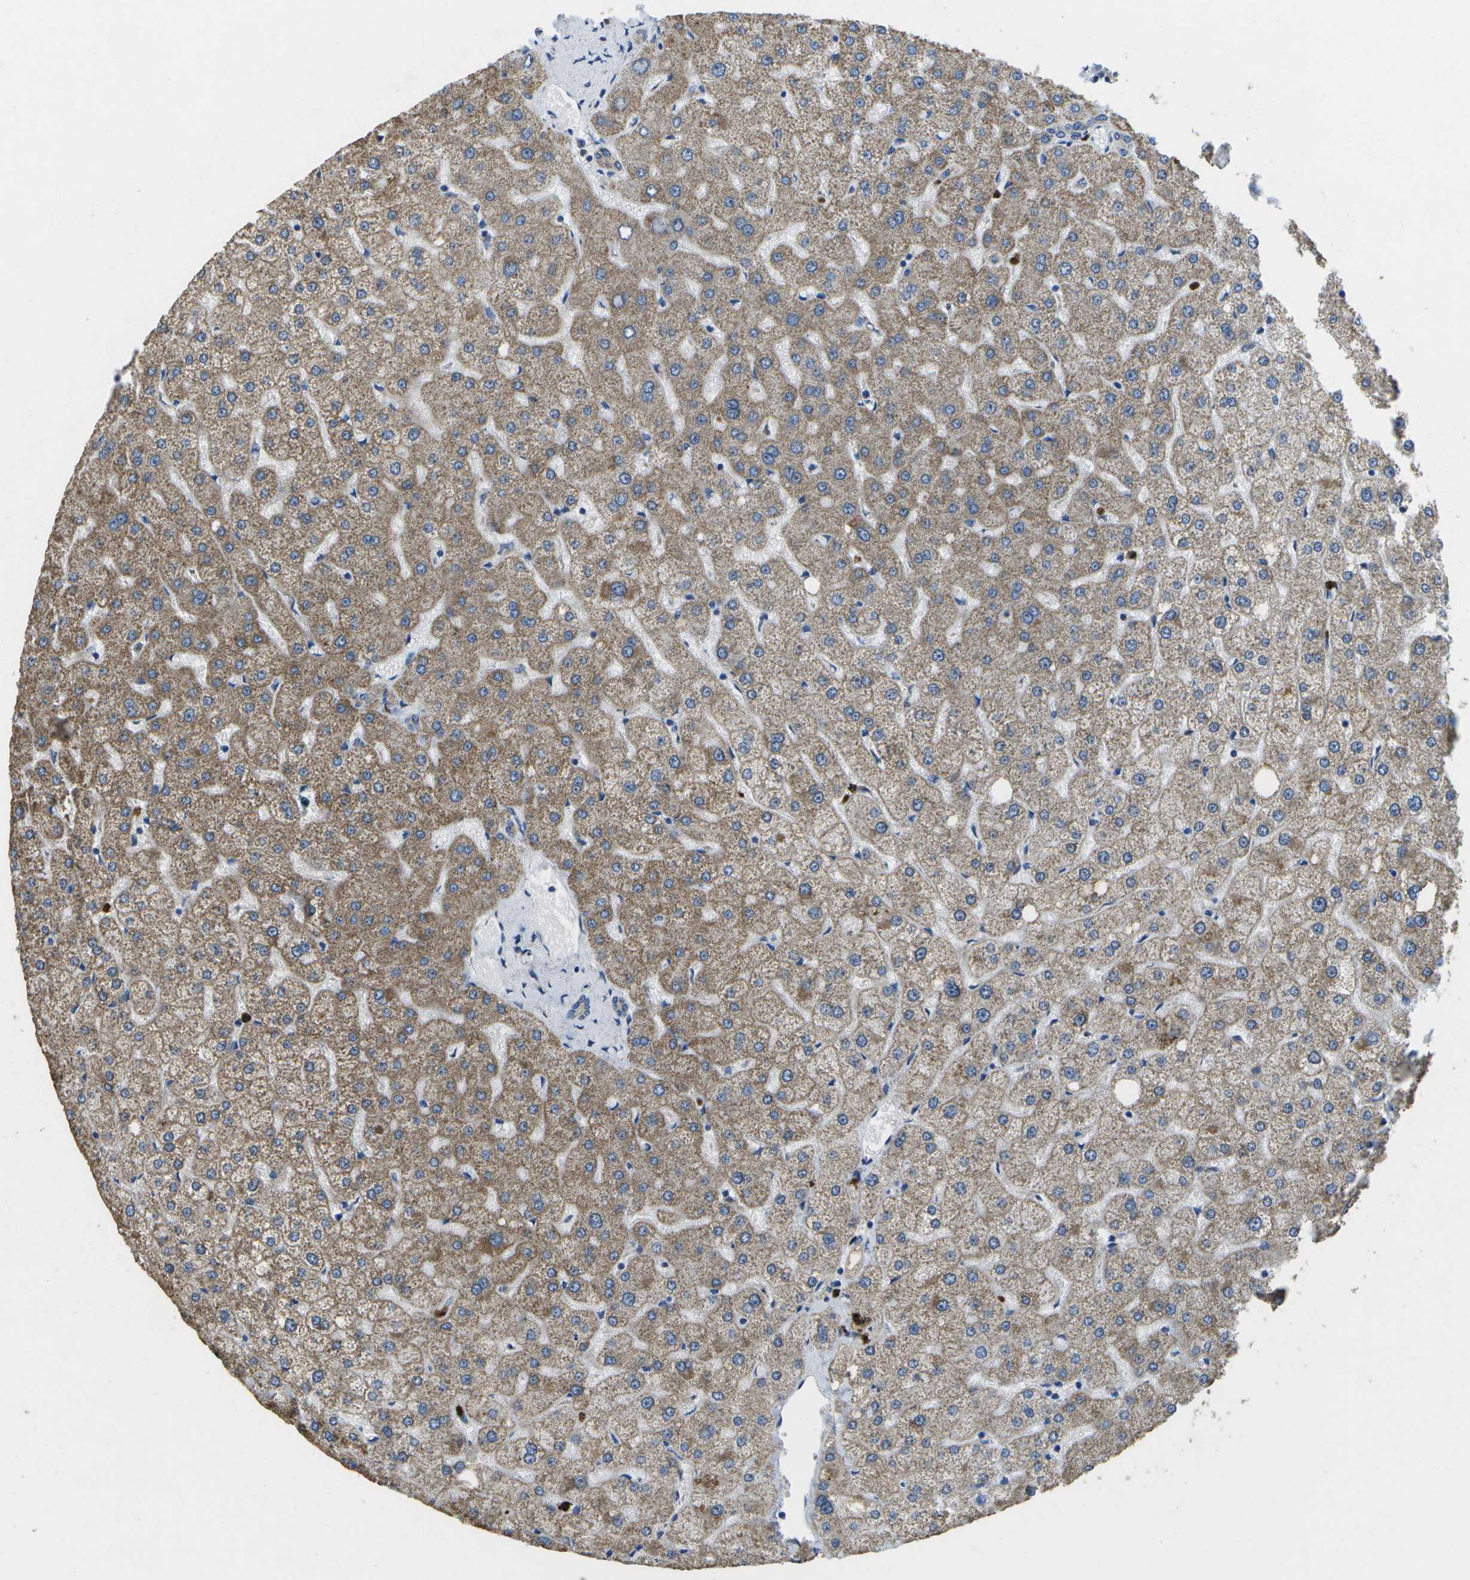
{"staining": {"intensity": "weak", "quantity": "<25%", "location": "cytoplasmic/membranous"}, "tissue": "liver", "cell_type": "Cholangiocytes", "image_type": "normal", "snomed": [{"axis": "morphology", "description": "Normal tissue, NOS"}, {"axis": "topography", "description": "Liver"}], "caption": "Immunohistochemistry histopathology image of benign liver: human liver stained with DAB (3,3'-diaminobenzidine) shows no significant protein expression in cholangiocytes.", "gene": "GALNT15", "patient": {"sex": "male", "age": 73}}